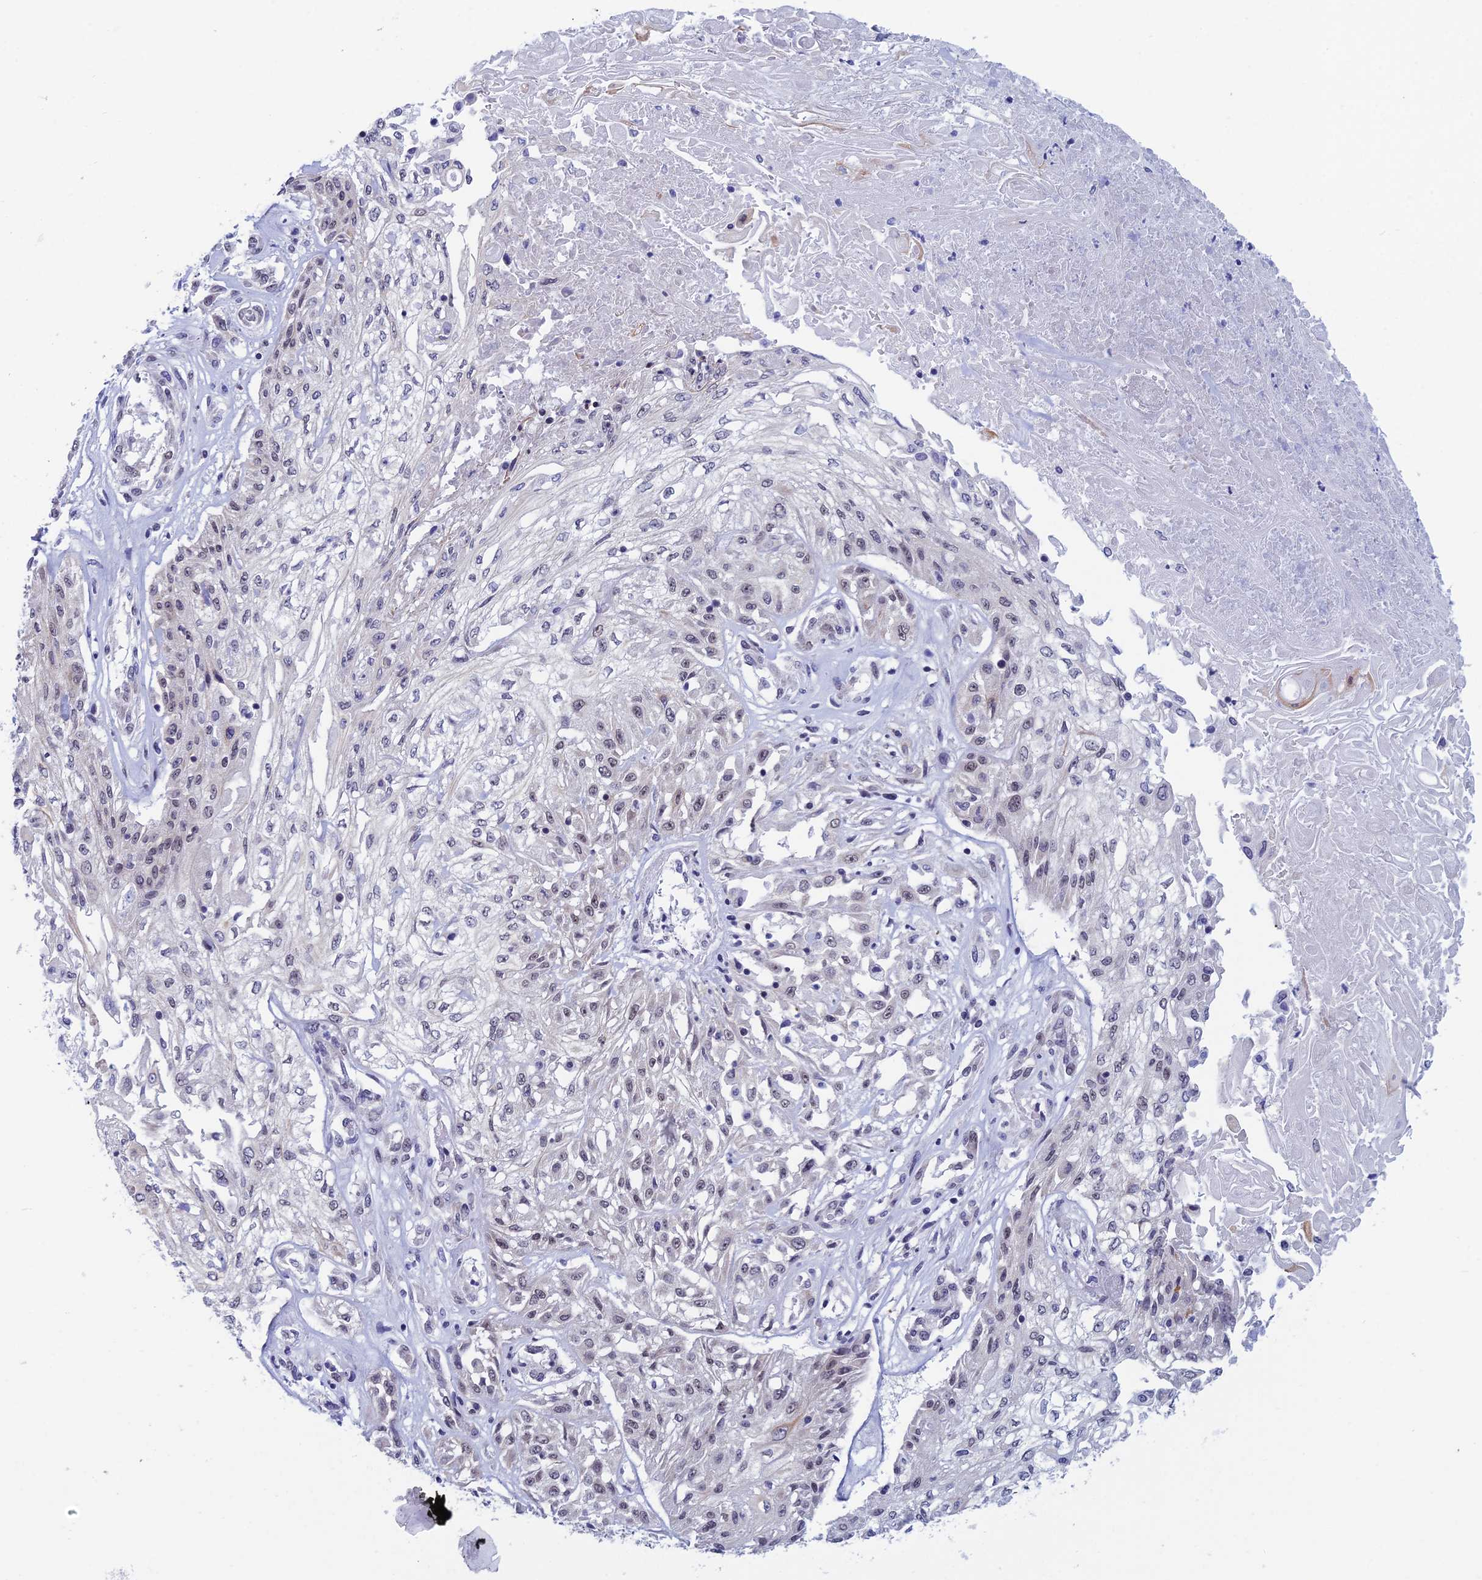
{"staining": {"intensity": "weak", "quantity": "<25%", "location": "nuclear"}, "tissue": "skin cancer", "cell_type": "Tumor cells", "image_type": "cancer", "snomed": [{"axis": "morphology", "description": "Squamous cell carcinoma, NOS"}, {"axis": "morphology", "description": "Squamous cell carcinoma, metastatic, NOS"}, {"axis": "topography", "description": "Skin"}, {"axis": "topography", "description": "Lymph node"}], "caption": "There is no significant positivity in tumor cells of skin squamous cell carcinoma.", "gene": "NABP2", "patient": {"sex": "male", "age": 75}}